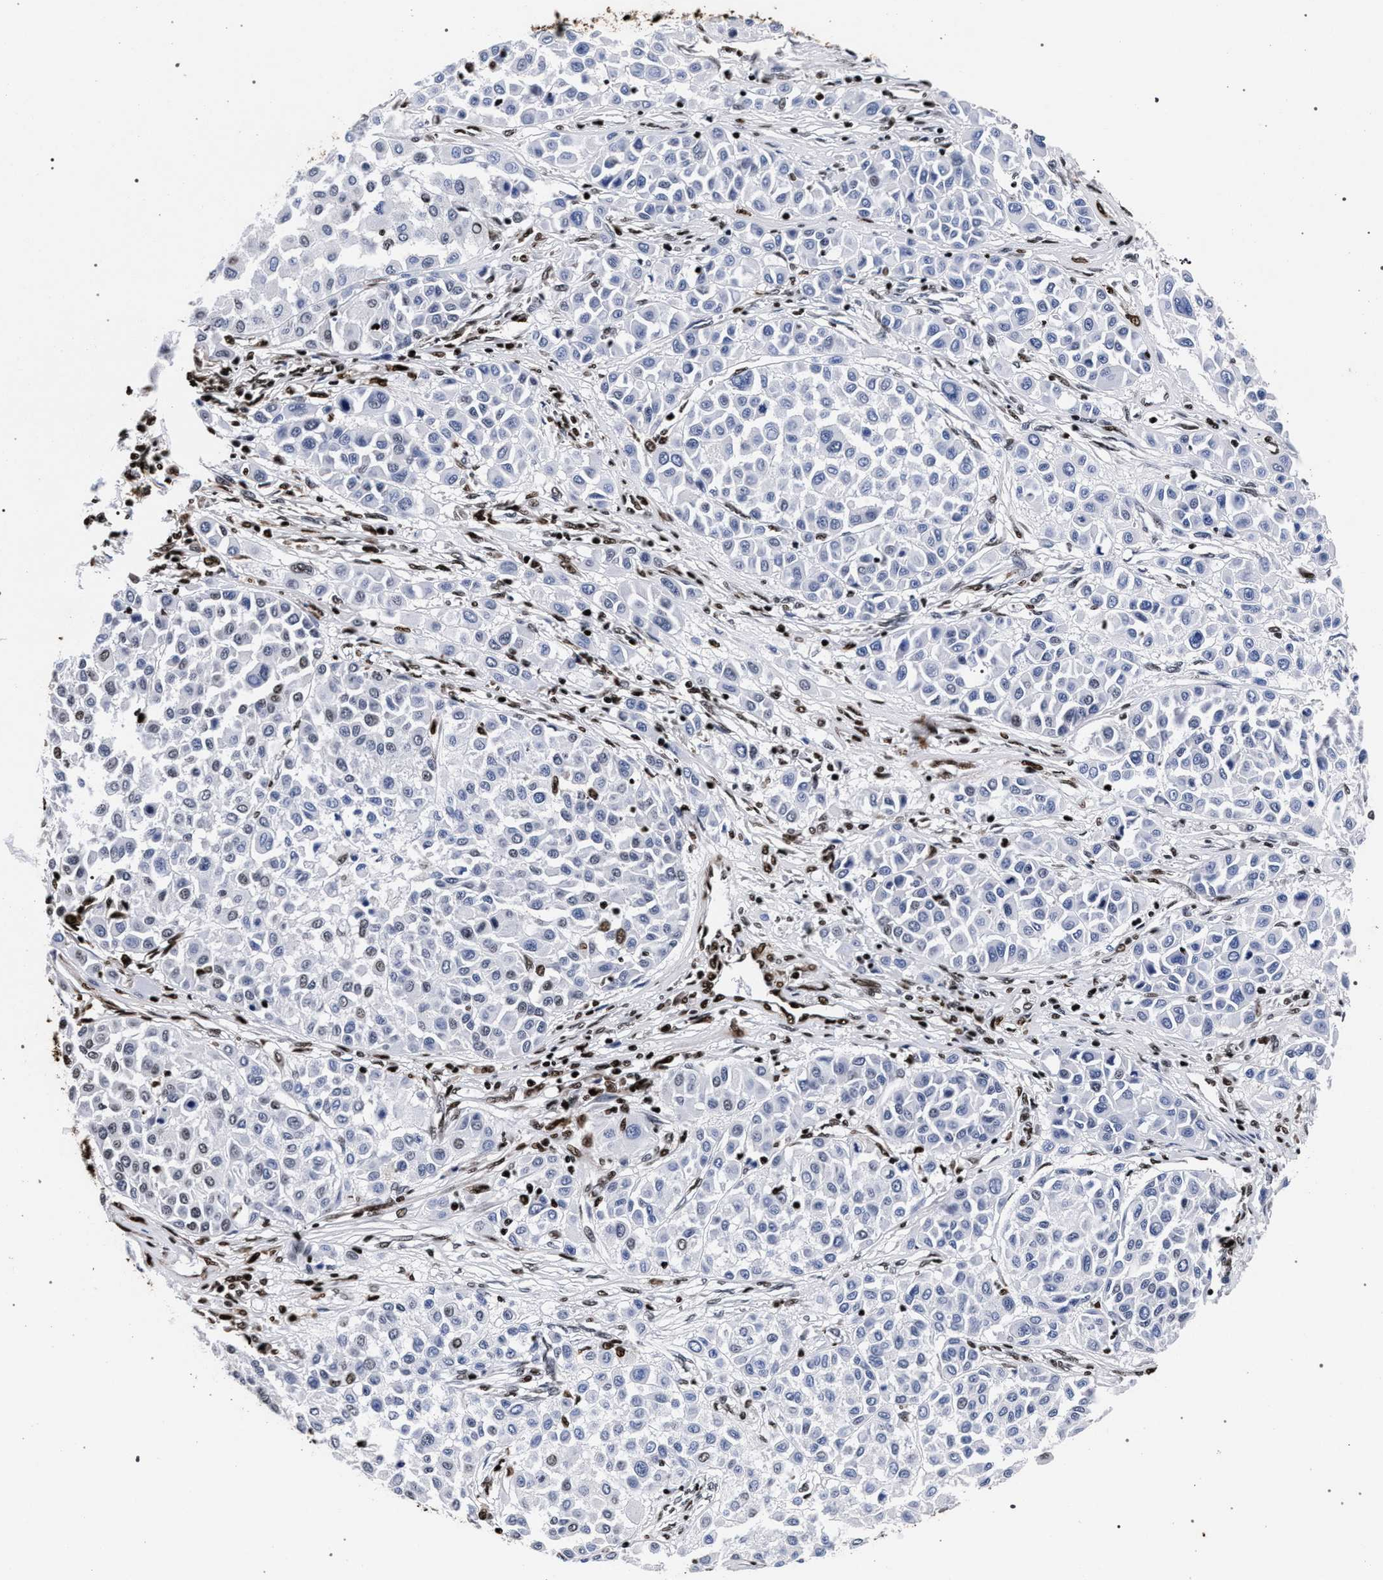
{"staining": {"intensity": "negative", "quantity": "none", "location": "none"}, "tissue": "melanoma", "cell_type": "Tumor cells", "image_type": "cancer", "snomed": [{"axis": "morphology", "description": "Malignant melanoma, Metastatic site"}, {"axis": "topography", "description": "Soft tissue"}], "caption": "Human malignant melanoma (metastatic site) stained for a protein using IHC reveals no positivity in tumor cells.", "gene": "HNRNPA1", "patient": {"sex": "male", "age": 41}}